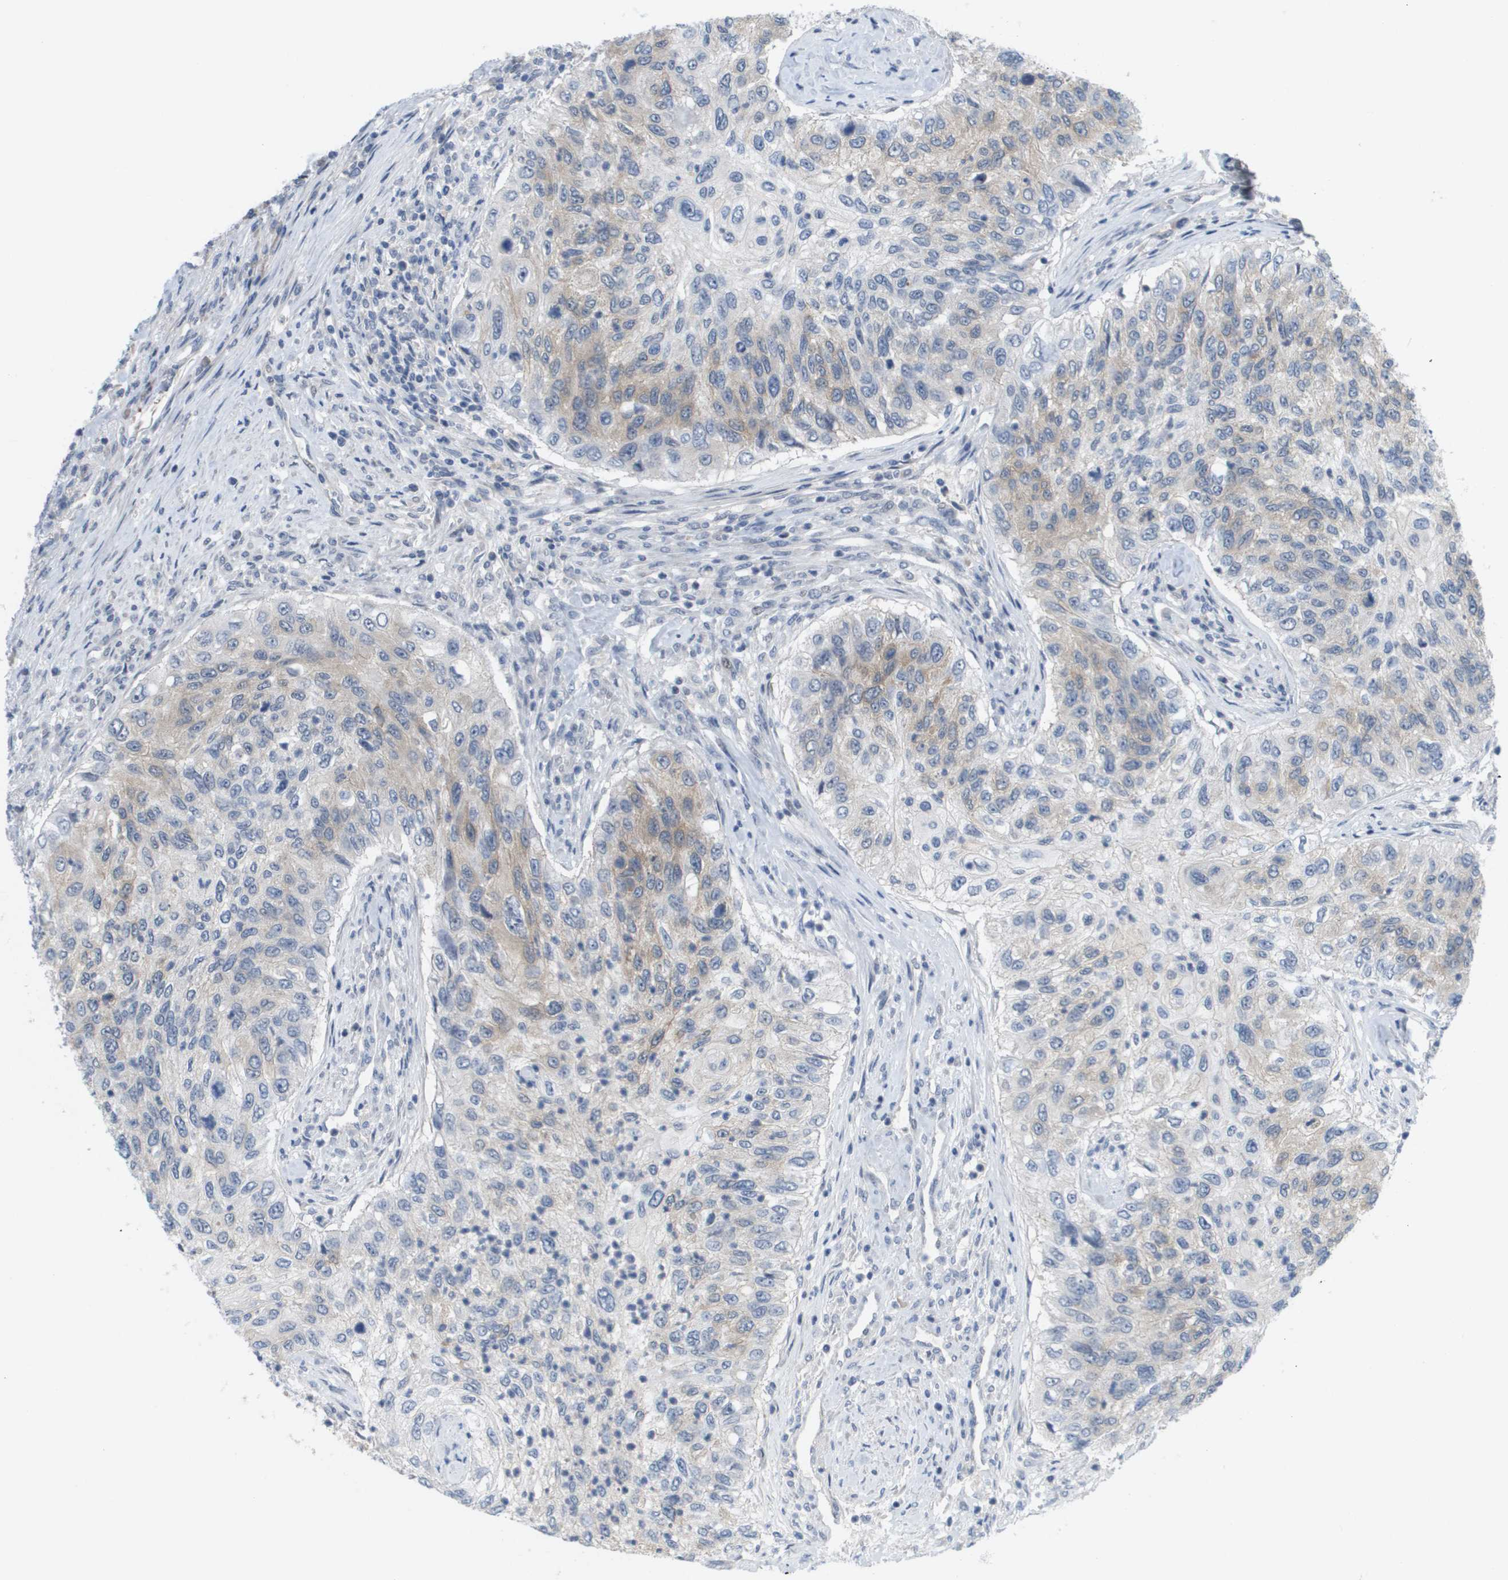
{"staining": {"intensity": "weak", "quantity": "<25%", "location": "cytoplasmic/membranous"}, "tissue": "urothelial cancer", "cell_type": "Tumor cells", "image_type": "cancer", "snomed": [{"axis": "morphology", "description": "Urothelial carcinoma, High grade"}, {"axis": "topography", "description": "Urinary bladder"}], "caption": "Immunohistochemistry image of human urothelial cancer stained for a protein (brown), which reveals no expression in tumor cells. (DAB immunohistochemistry (IHC) visualized using brightfield microscopy, high magnification).", "gene": "MARCHF8", "patient": {"sex": "female", "age": 60}}